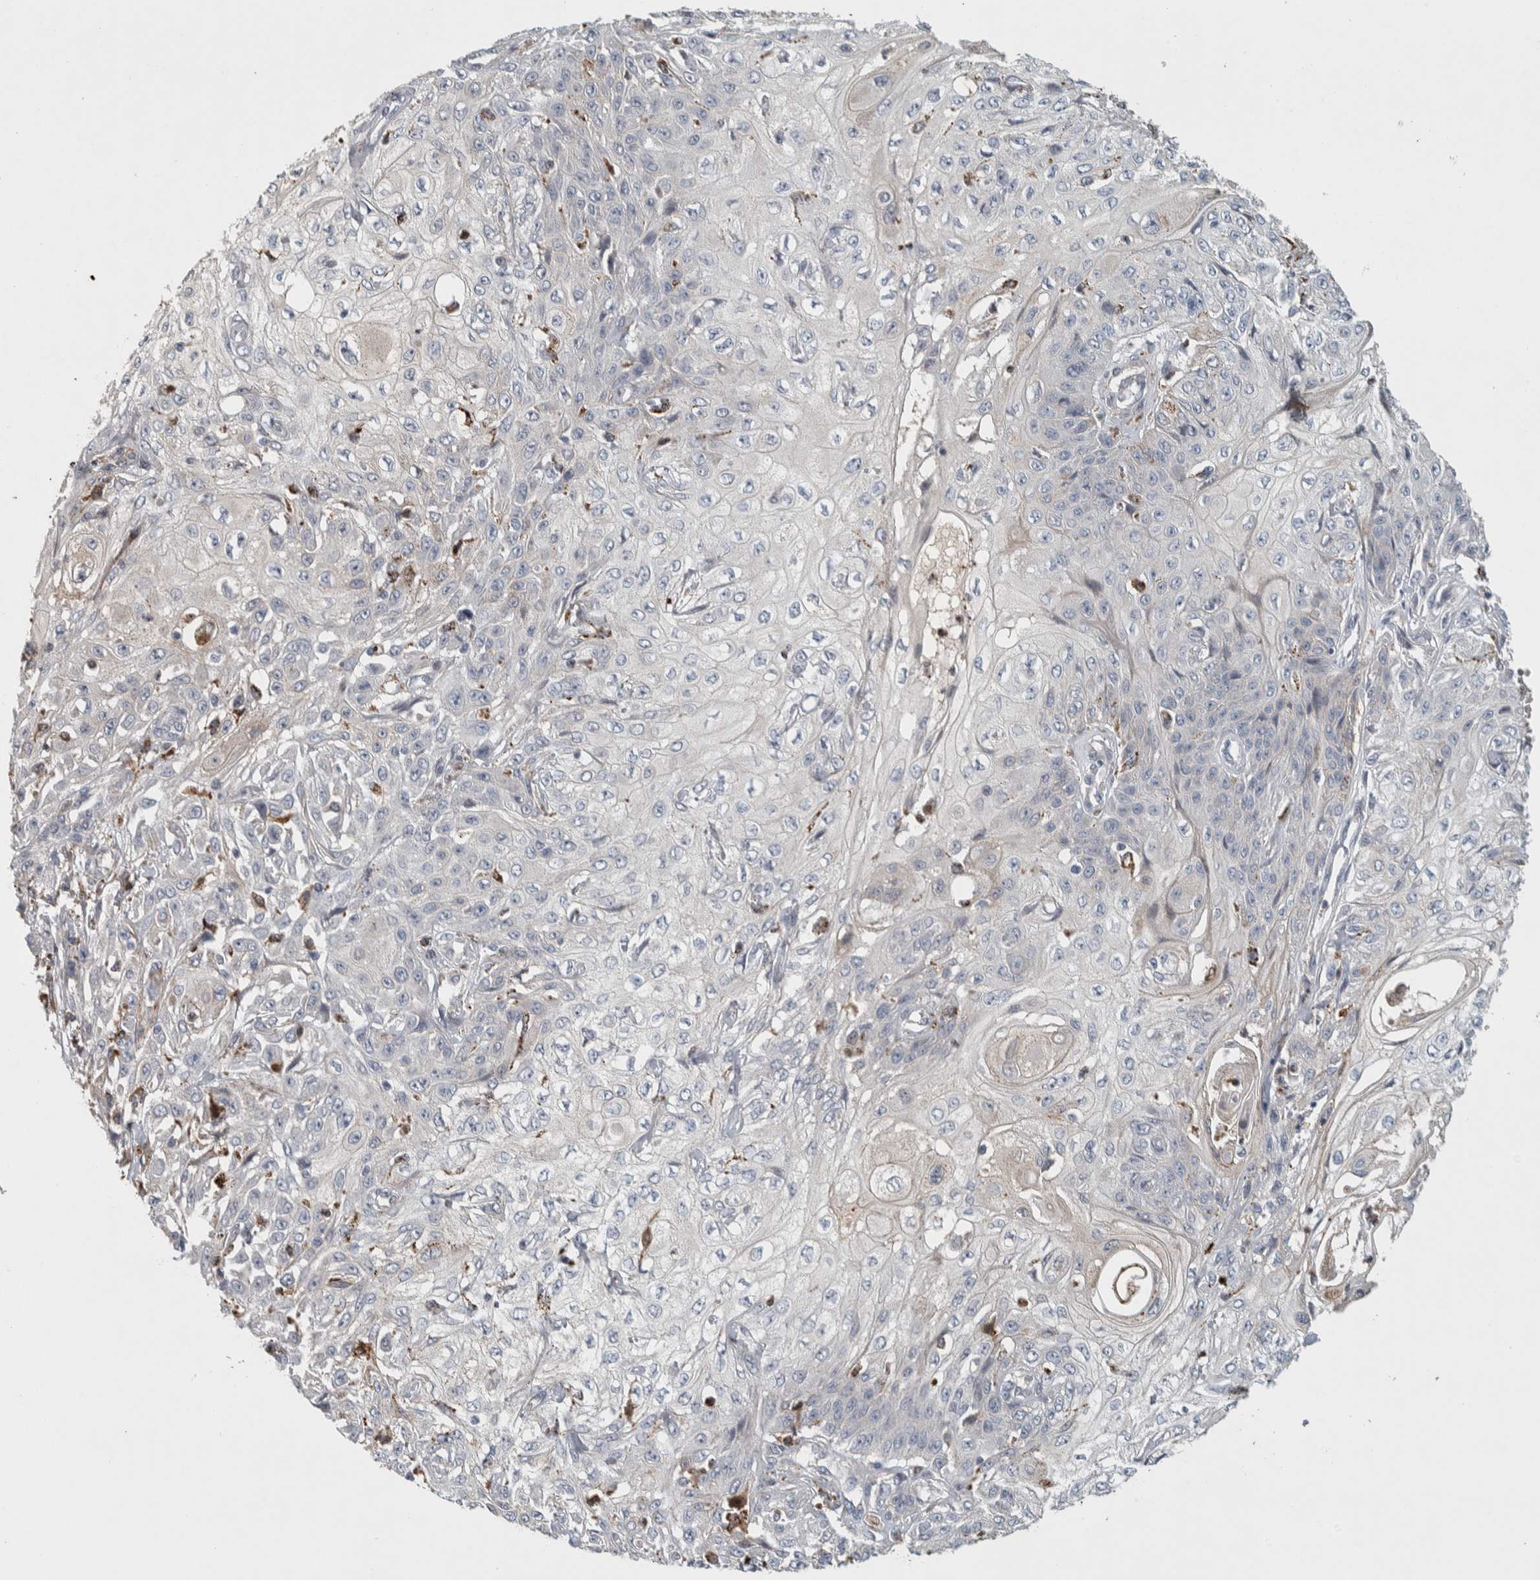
{"staining": {"intensity": "weak", "quantity": "<25%", "location": "cytoplasmic/membranous"}, "tissue": "skin cancer", "cell_type": "Tumor cells", "image_type": "cancer", "snomed": [{"axis": "morphology", "description": "Squamous cell carcinoma, NOS"}, {"axis": "morphology", "description": "Squamous cell carcinoma, metastatic, NOS"}, {"axis": "topography", "description": "Skin"}, {"axis": "topography", "description": "Lymph node"}], "caption": "Immunohistochemistry (IHC) micrograph of skin metastatic squamous cell carcinoma stained for a protein (brown), which shows no positivity in tumor cells.", "gene": "FAM78A", "patient": {"sex": "male", "age": 75}}